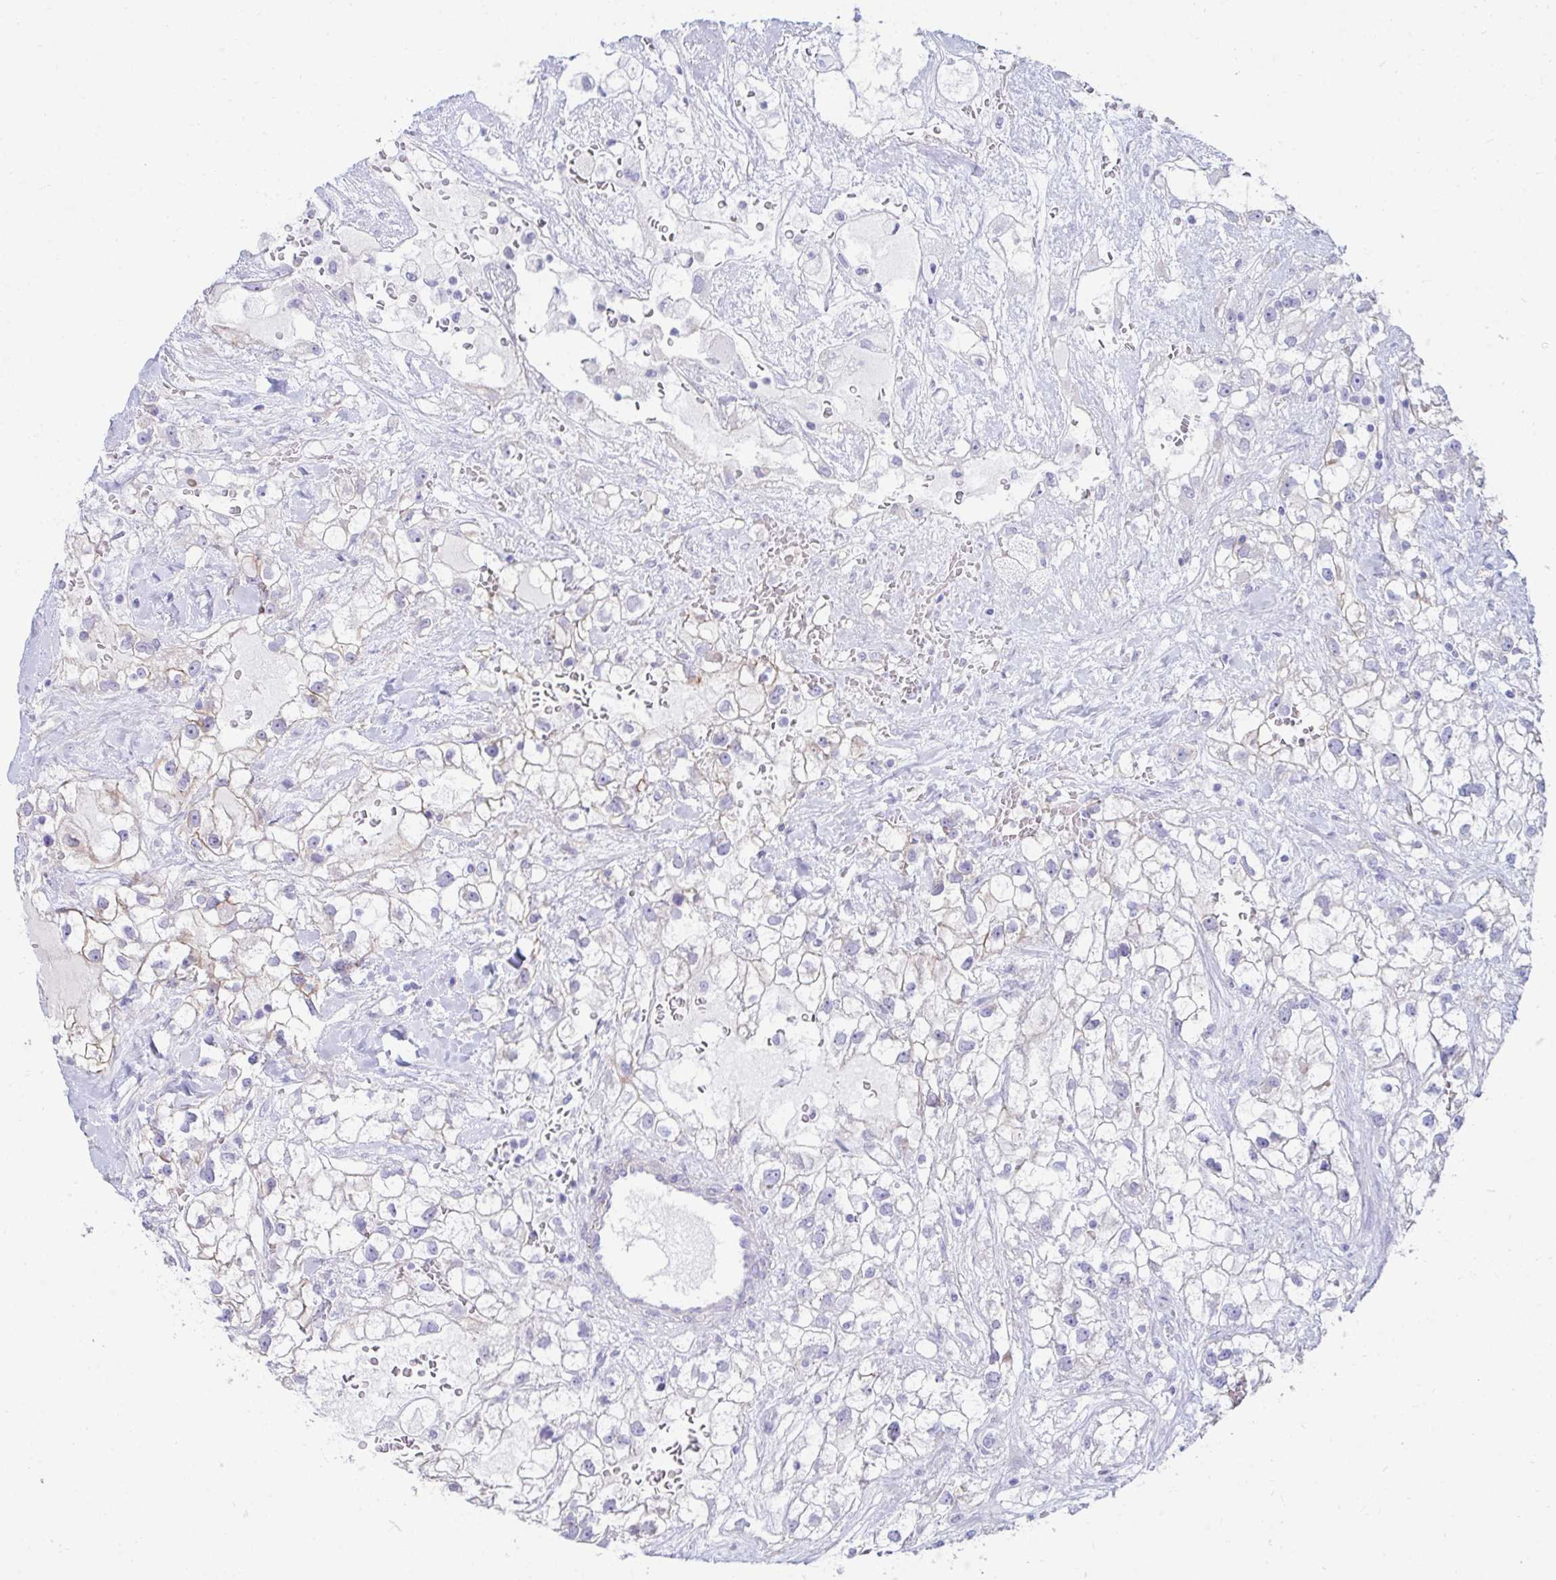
{"staining": {"intensity": "negative", "quantity": "none", "location": "none"}, "tissue": "renal cancer", "cell_type": "Tumor cells", "image_type": "cancer", "snomed": [{"axis": "morphology", "description": "Adenocarcinoma, NOS"}, {"axis": "topography", "description": "Kidney"}], "caption": "Protein analysis of renal adenocarcinoma reveals no significant staining in tumor cells.", "gene": "UBL3", "patient": {"sex": "male", "age": 59}}